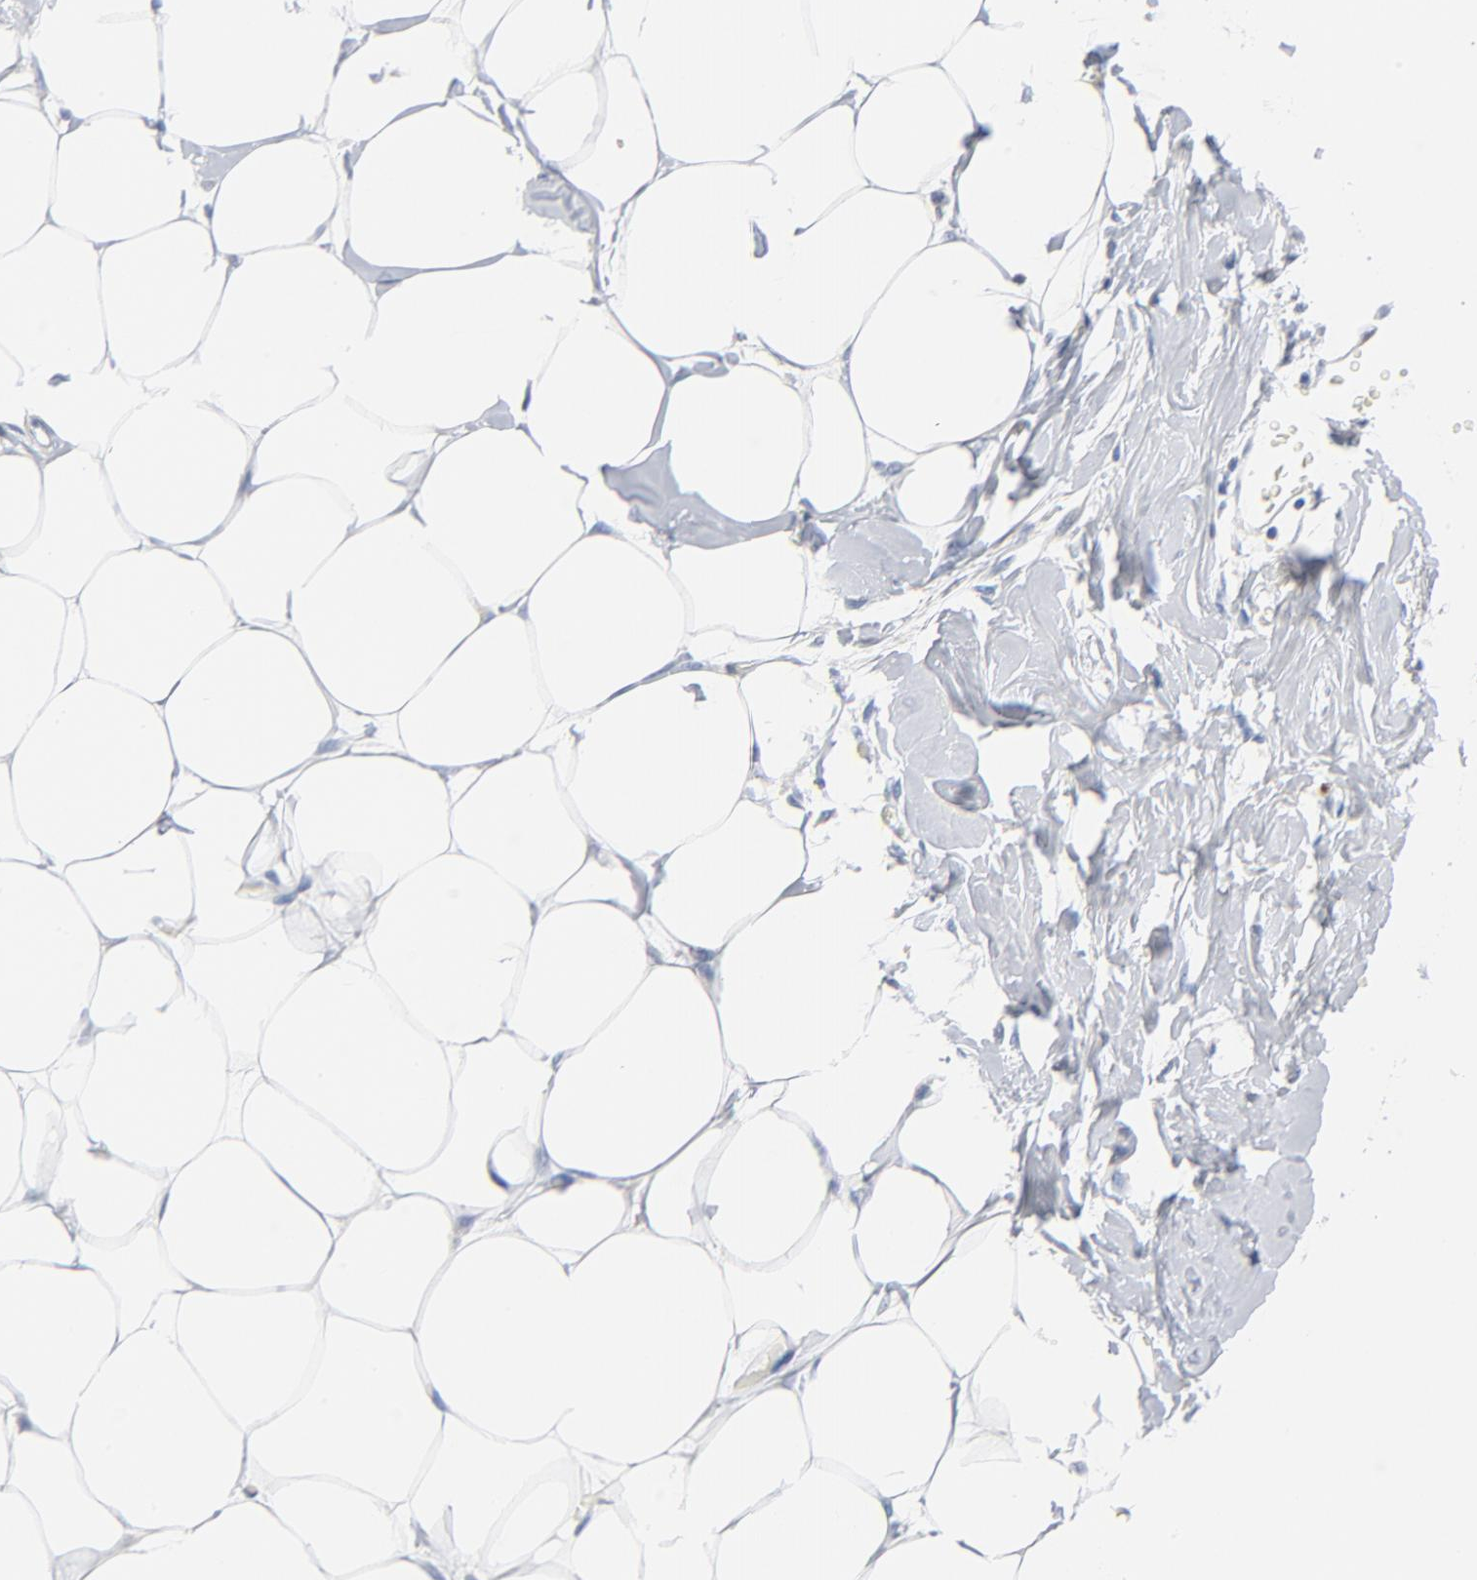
{"staining": {"intensity": "negative", "quantity": "none", "location": "none"}, "tissue": "breast", "cell_type": "Adipocytes", "image_type": "normal", "snomed": [{"axis": "morphology", "description": "Normal tissue, NOS"}, {"axis": "topography", "description": "Breast"}, {"axis": "topography", "description": "Adipose tissue"}], "caption": "Immunohistochemistry (IHC) of normal breast exhibits no expression in adipocytes.", "gene": "GZMB", "patient": {"sex": "female", "age": 25}}